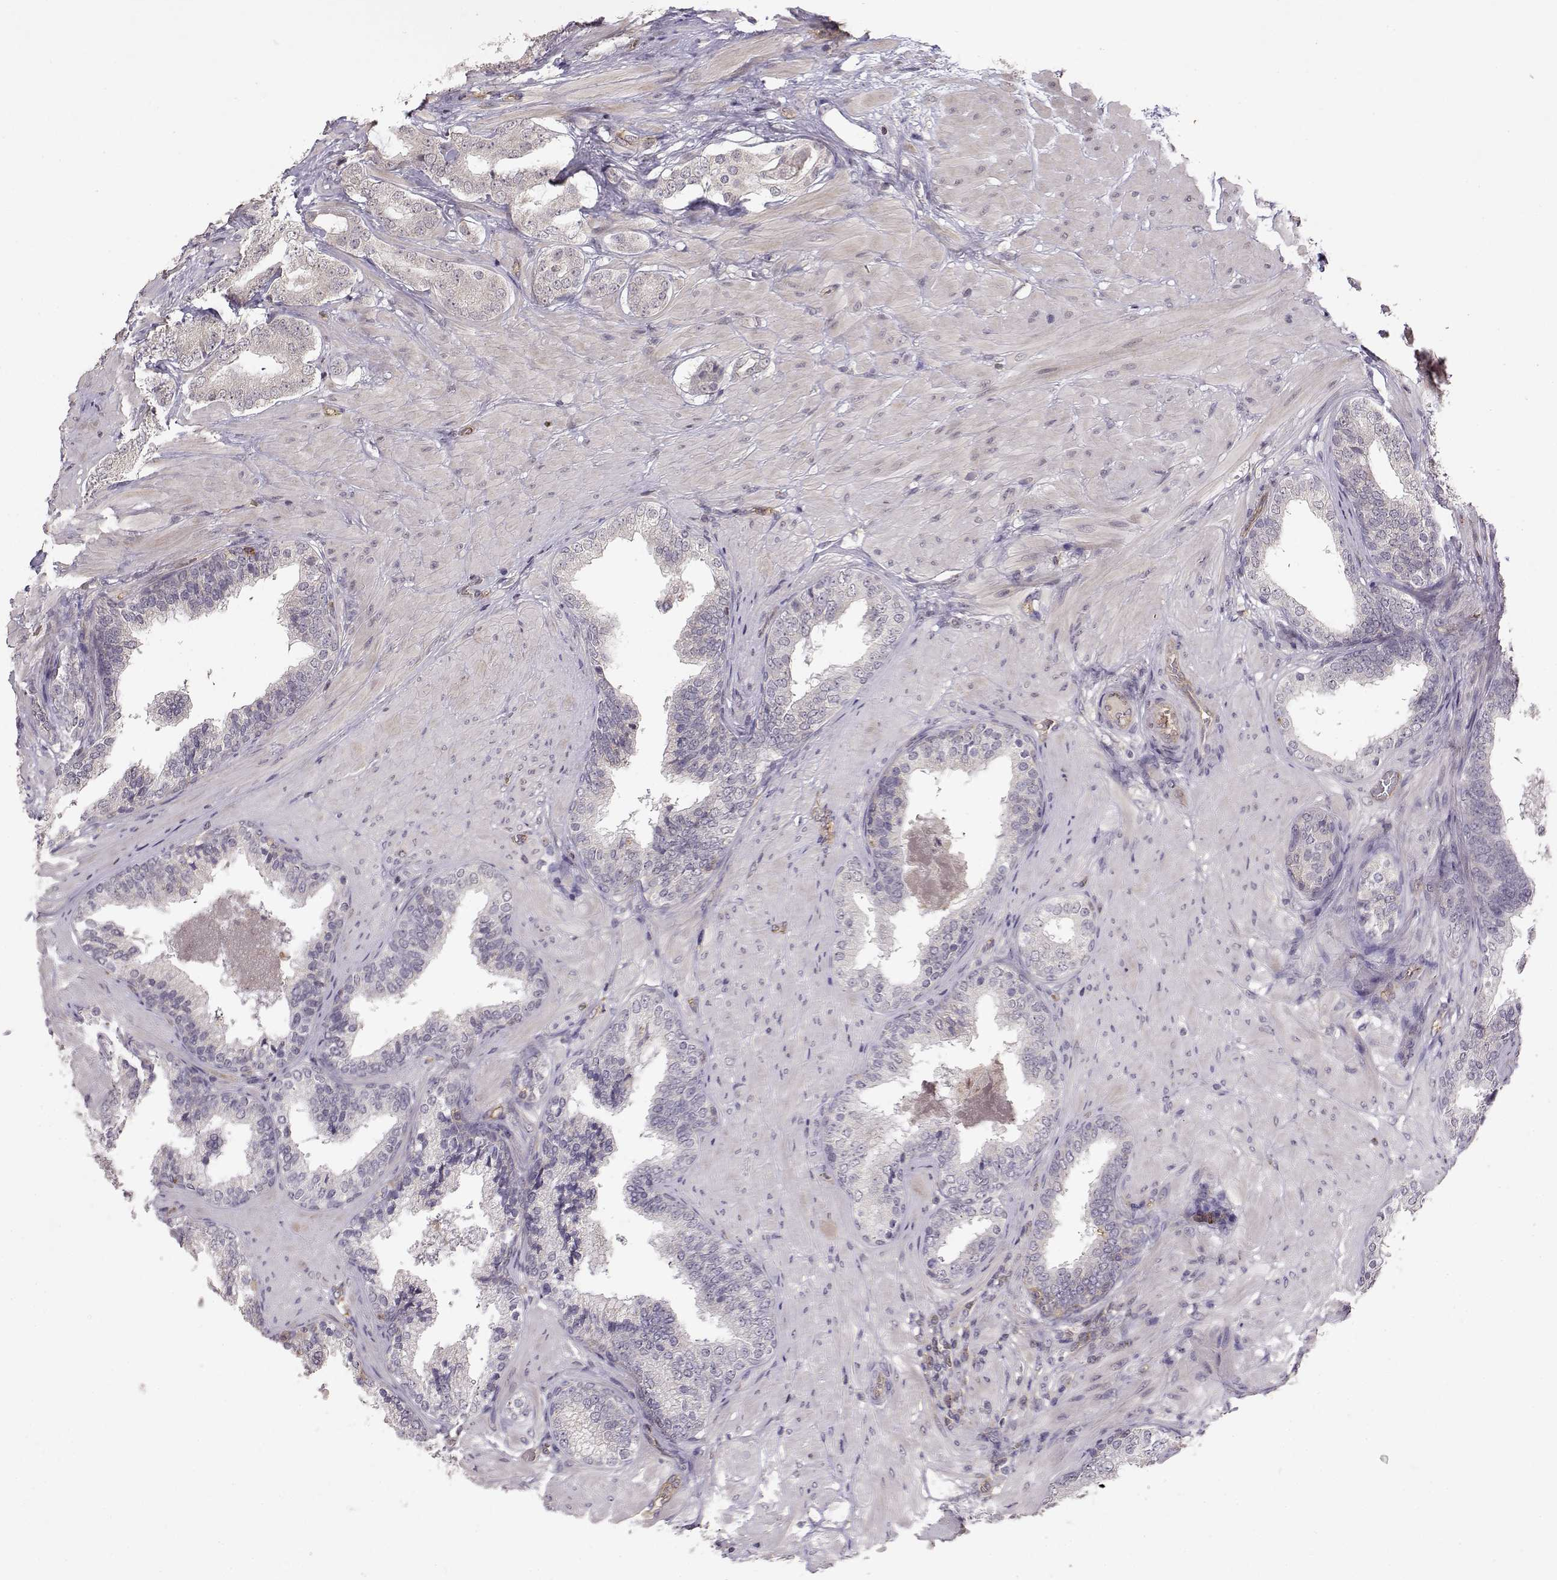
{"staining": {"intensity": "negative", "quantity": "none", "location": "none"}, "tissue": "prostate cancer", "cell_type": "Tumor cells", "image_type": "cancer", "snomed": [{"axis": "morphology", "description": "Adenocarcinoma, Low grade"}, {"axis": "topography", "description": "Prostate"}], "caption": "IHC photomicrograph of neoplastic tissue: human prostate cancer stained with DAB (3,3'-diaminobenzidine) reveals no significant protein staining in tumor cells.", "gene": "IFITM1", "patient": {"sex": "male", "age": 60}}